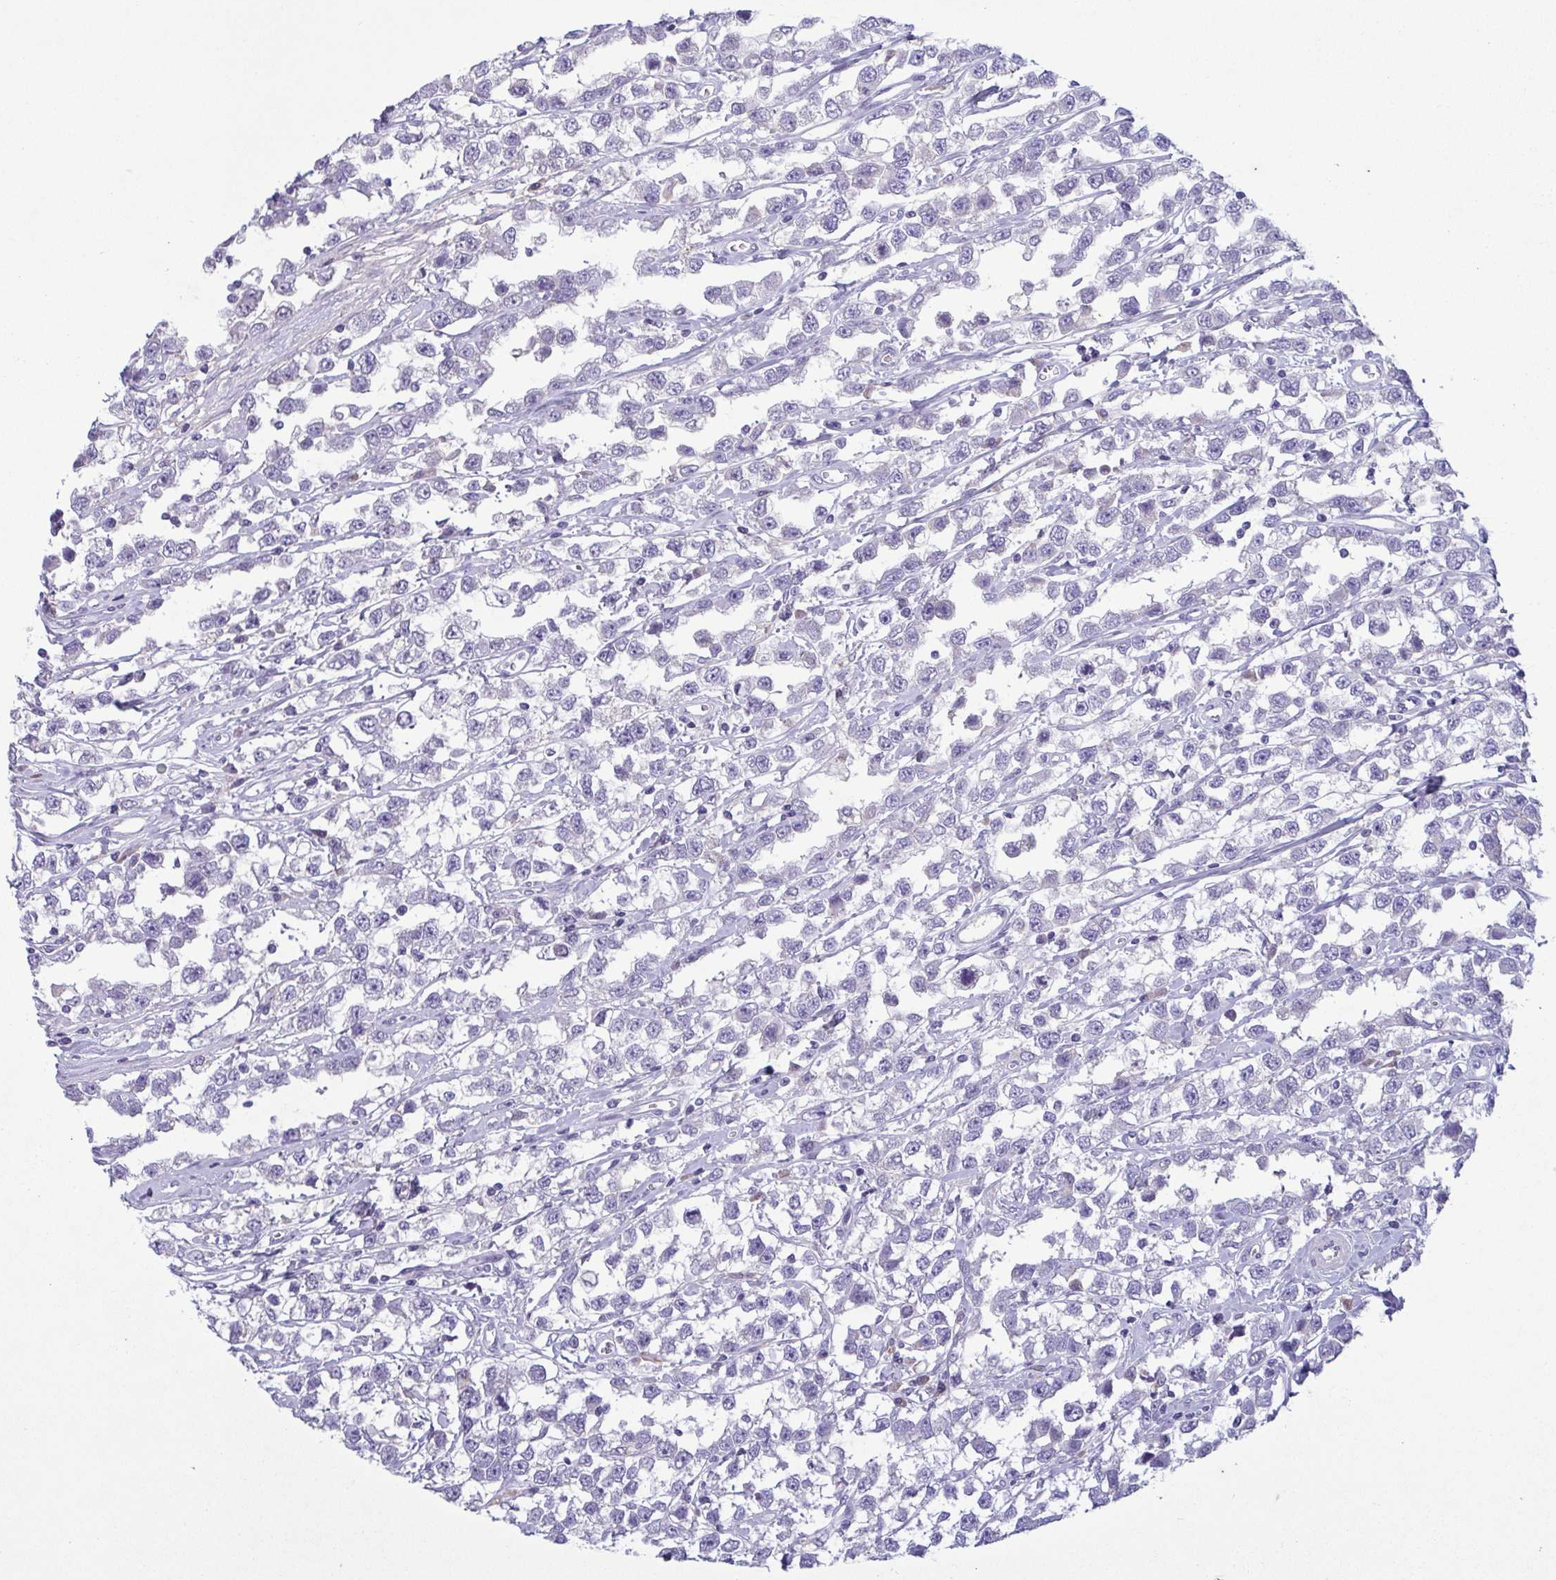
{"staining": {"intensity": "negative", "quantity": "none", "location": "none"}, "tissue": "testis cancer", "cell_type": "Tumor cells", "image_type": "cancer", "snomed": [{"axis": "morphology", "description": "Seminoma, NOS"}, {"axis": "topography", "description": "Testis"}], "caption": "Immunohistochemistry photomicrograph of neoplastic tissue: human testis seminoma stained with DAB (3,3'-diaminobenzidine) reveals no significant protein staining in tumor cells. (Brightfield microscopy of DAB immunohistochemistry at high magnification).", "gene": "F13B", "patient": {"sex": "male", "age": 34}}